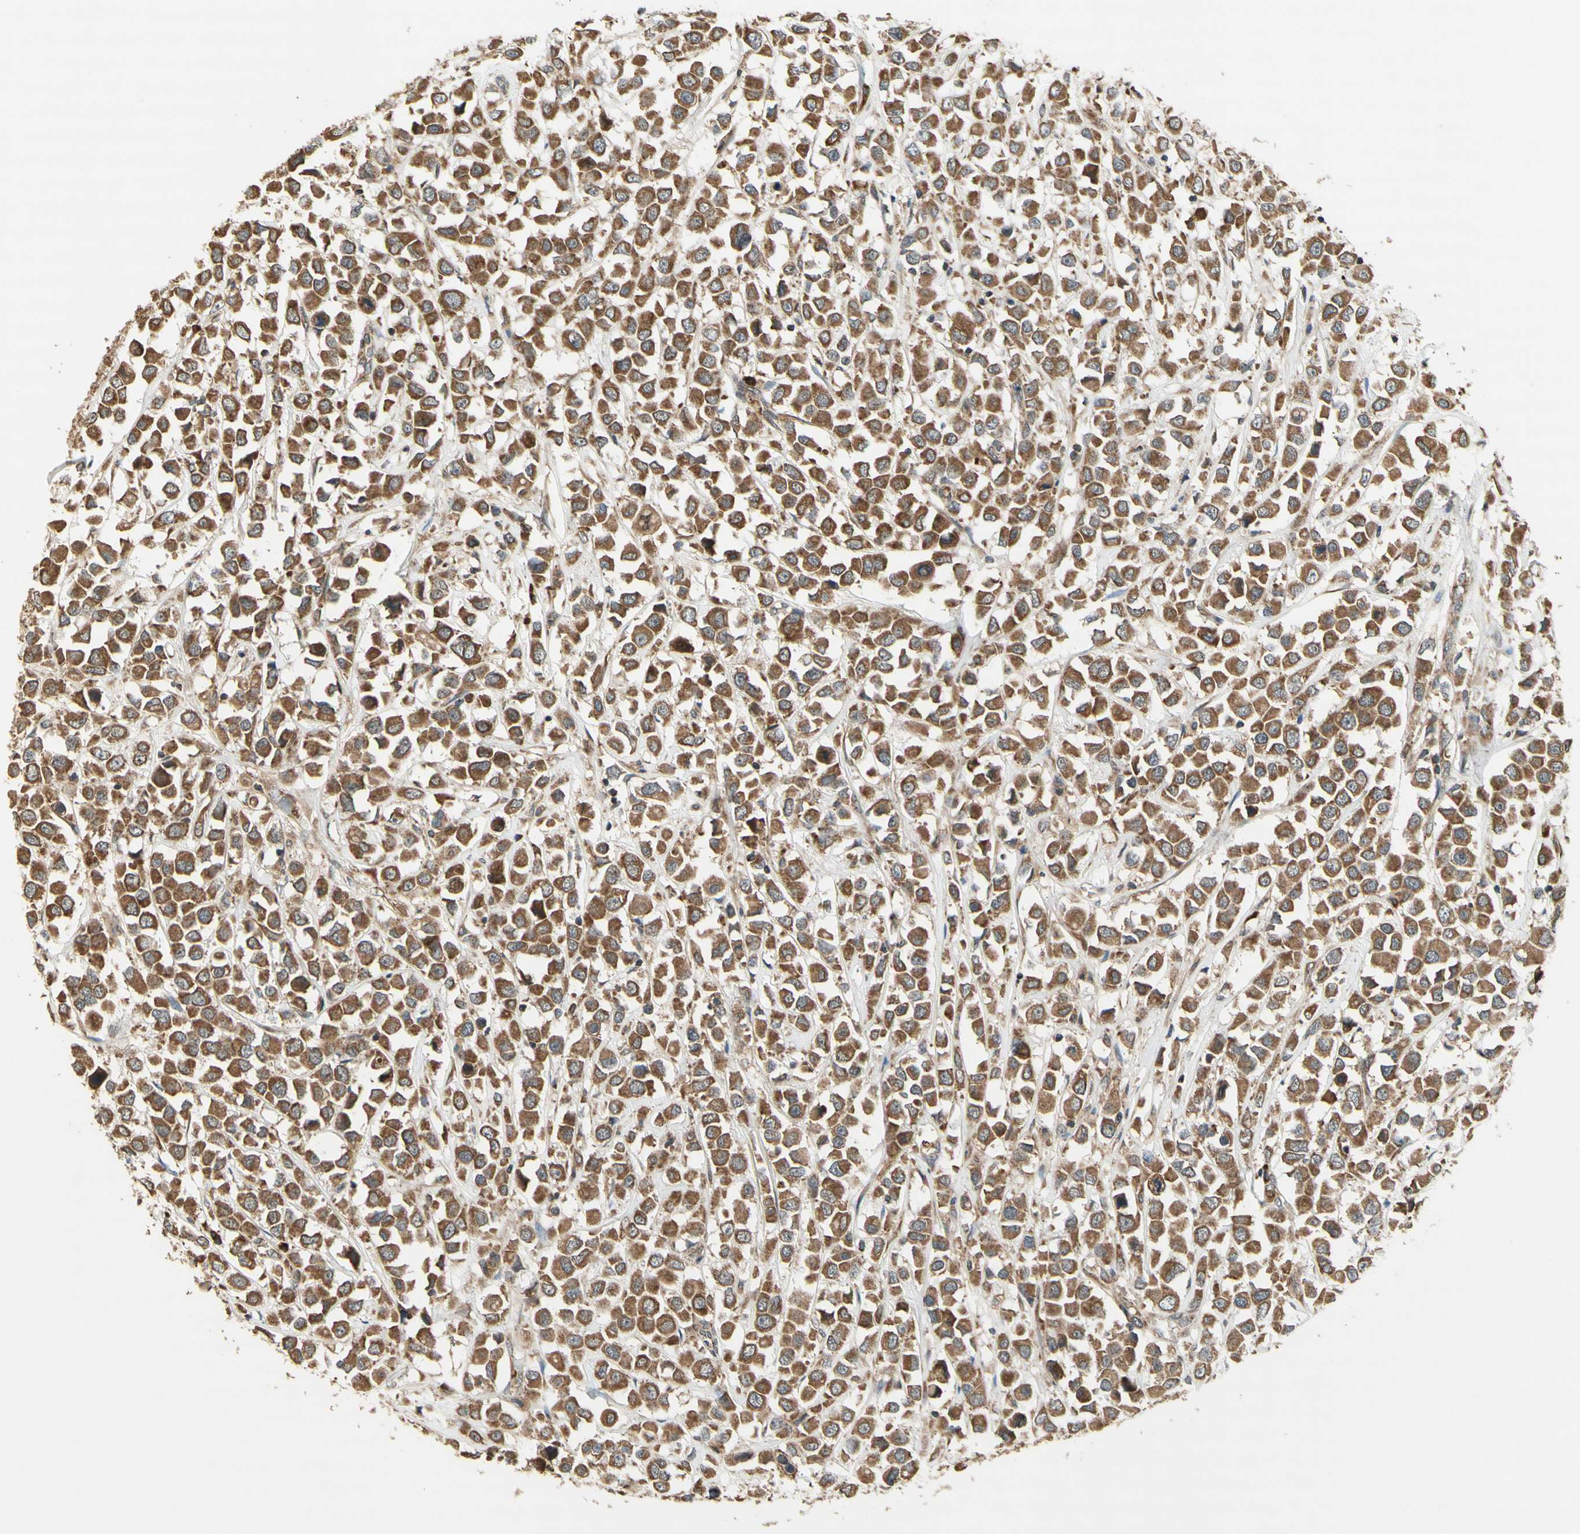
{"staining": {"intensity": "moderate", "quantity": ">75%", "location": "cytoplasmic/membranous"}, "tissue": "breast cancer", "cell_type": "Tumor cells", "image_type": "cancer", "snomed": [{"axis": "morphology", "description": "Duct carcinoma"}, {"axis": "topography", "description": "Breast"}], "caption": "Breast invasive ductal carcinoma stained for a protein (brown) shows moderate cytoplasmic/membranous positive staining in approximately >75% of tumor cells.", "gene": "DDOST", "patient": {"sex": "female", "age": 61}}